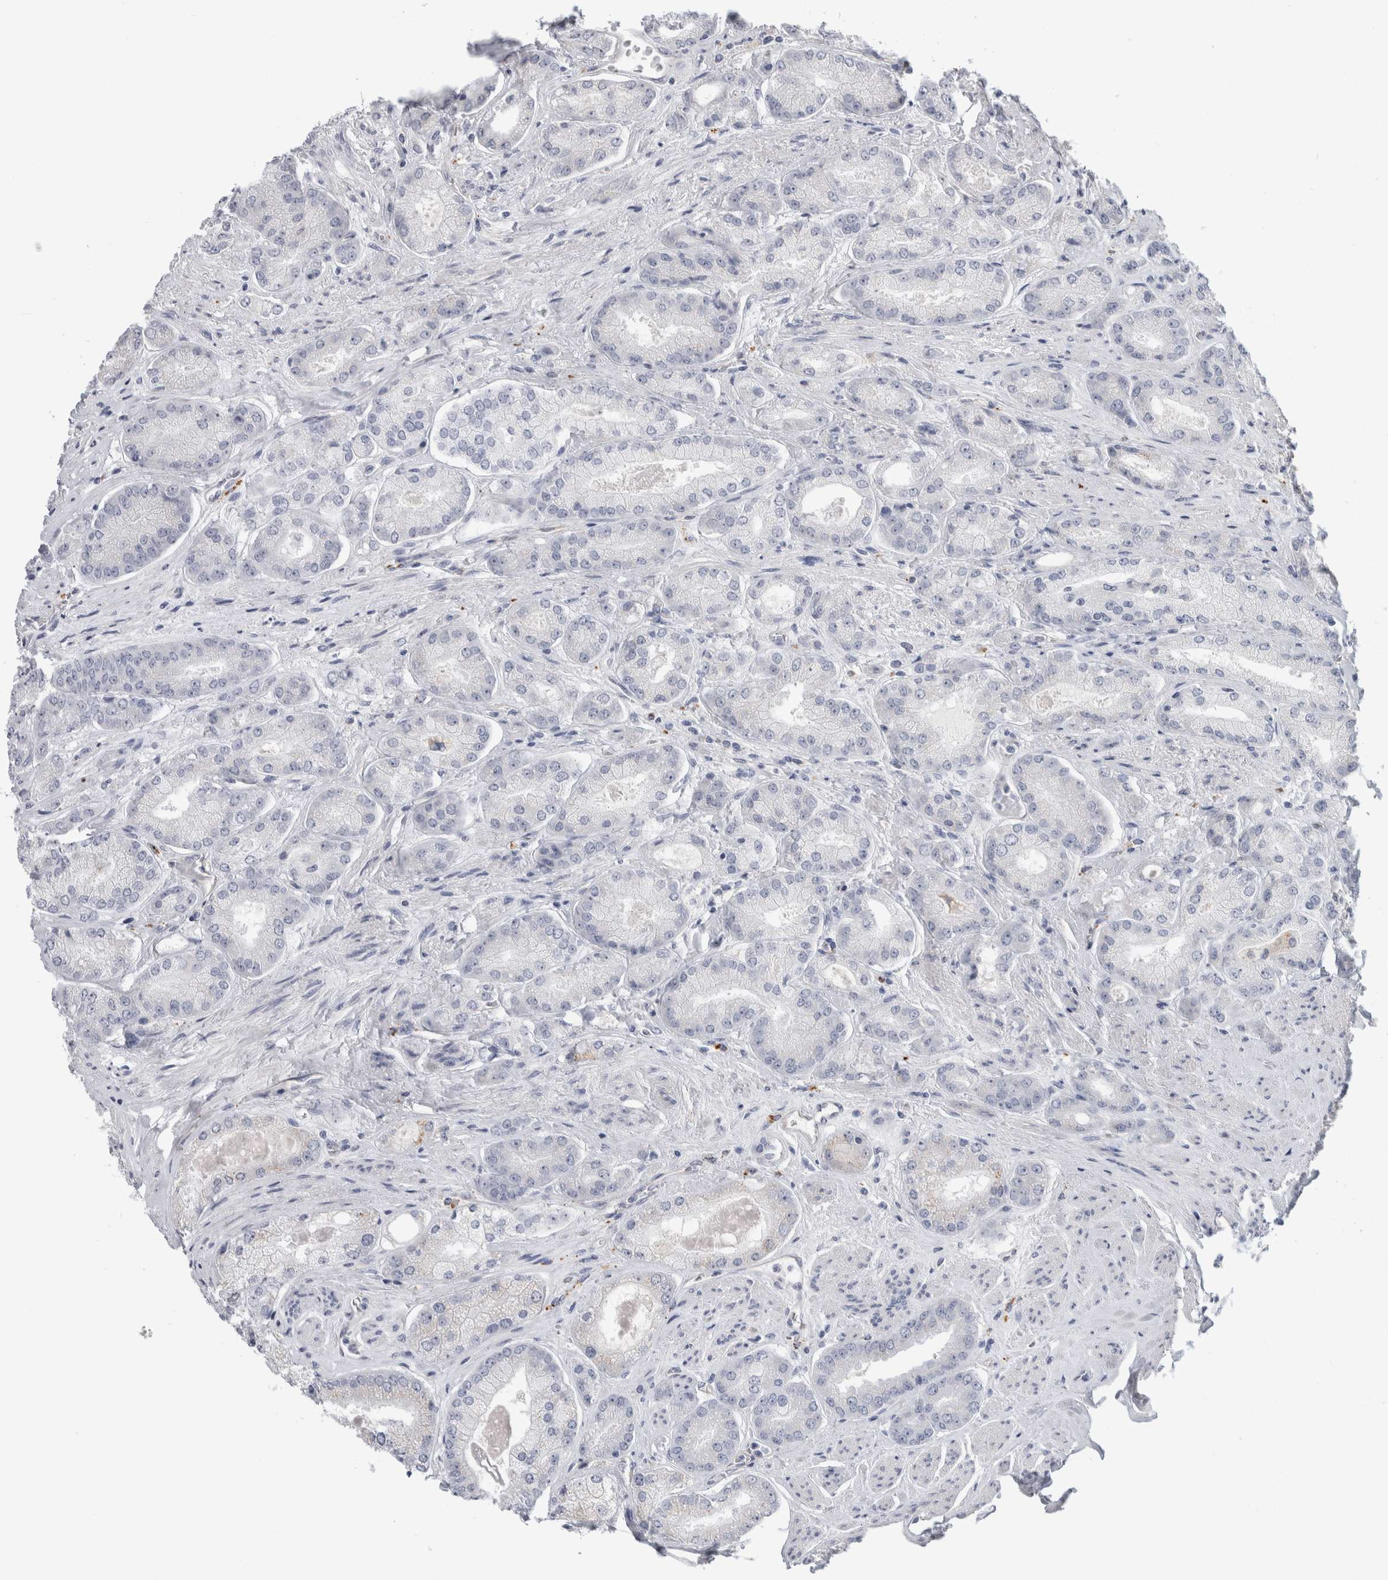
{"staining": {"intensity": "negative", "quantity": "none", "location": "none"}, "tissue": "prostate cancer", "cell_type": "Tumor cells", "image_type": "cancer", "snomed": [{"axis": "morphology", "description": "Adenocarcinoma, High grade"}, {"axis": "topography", "description": "Prostate"}], "caption": "DAB immunohistochemical staining of human prostate cancer (high-grade adenocarcinoma) demonstrates no significant expression in tumor cells. (Stains: DAB immunohistochemistry (IHC) with hematoxylin counter stain, Microscopy: brightfield microscopy at high magnification).", "gene": "ANKMY1", "patient": {"sex": "male", "age": 58}}